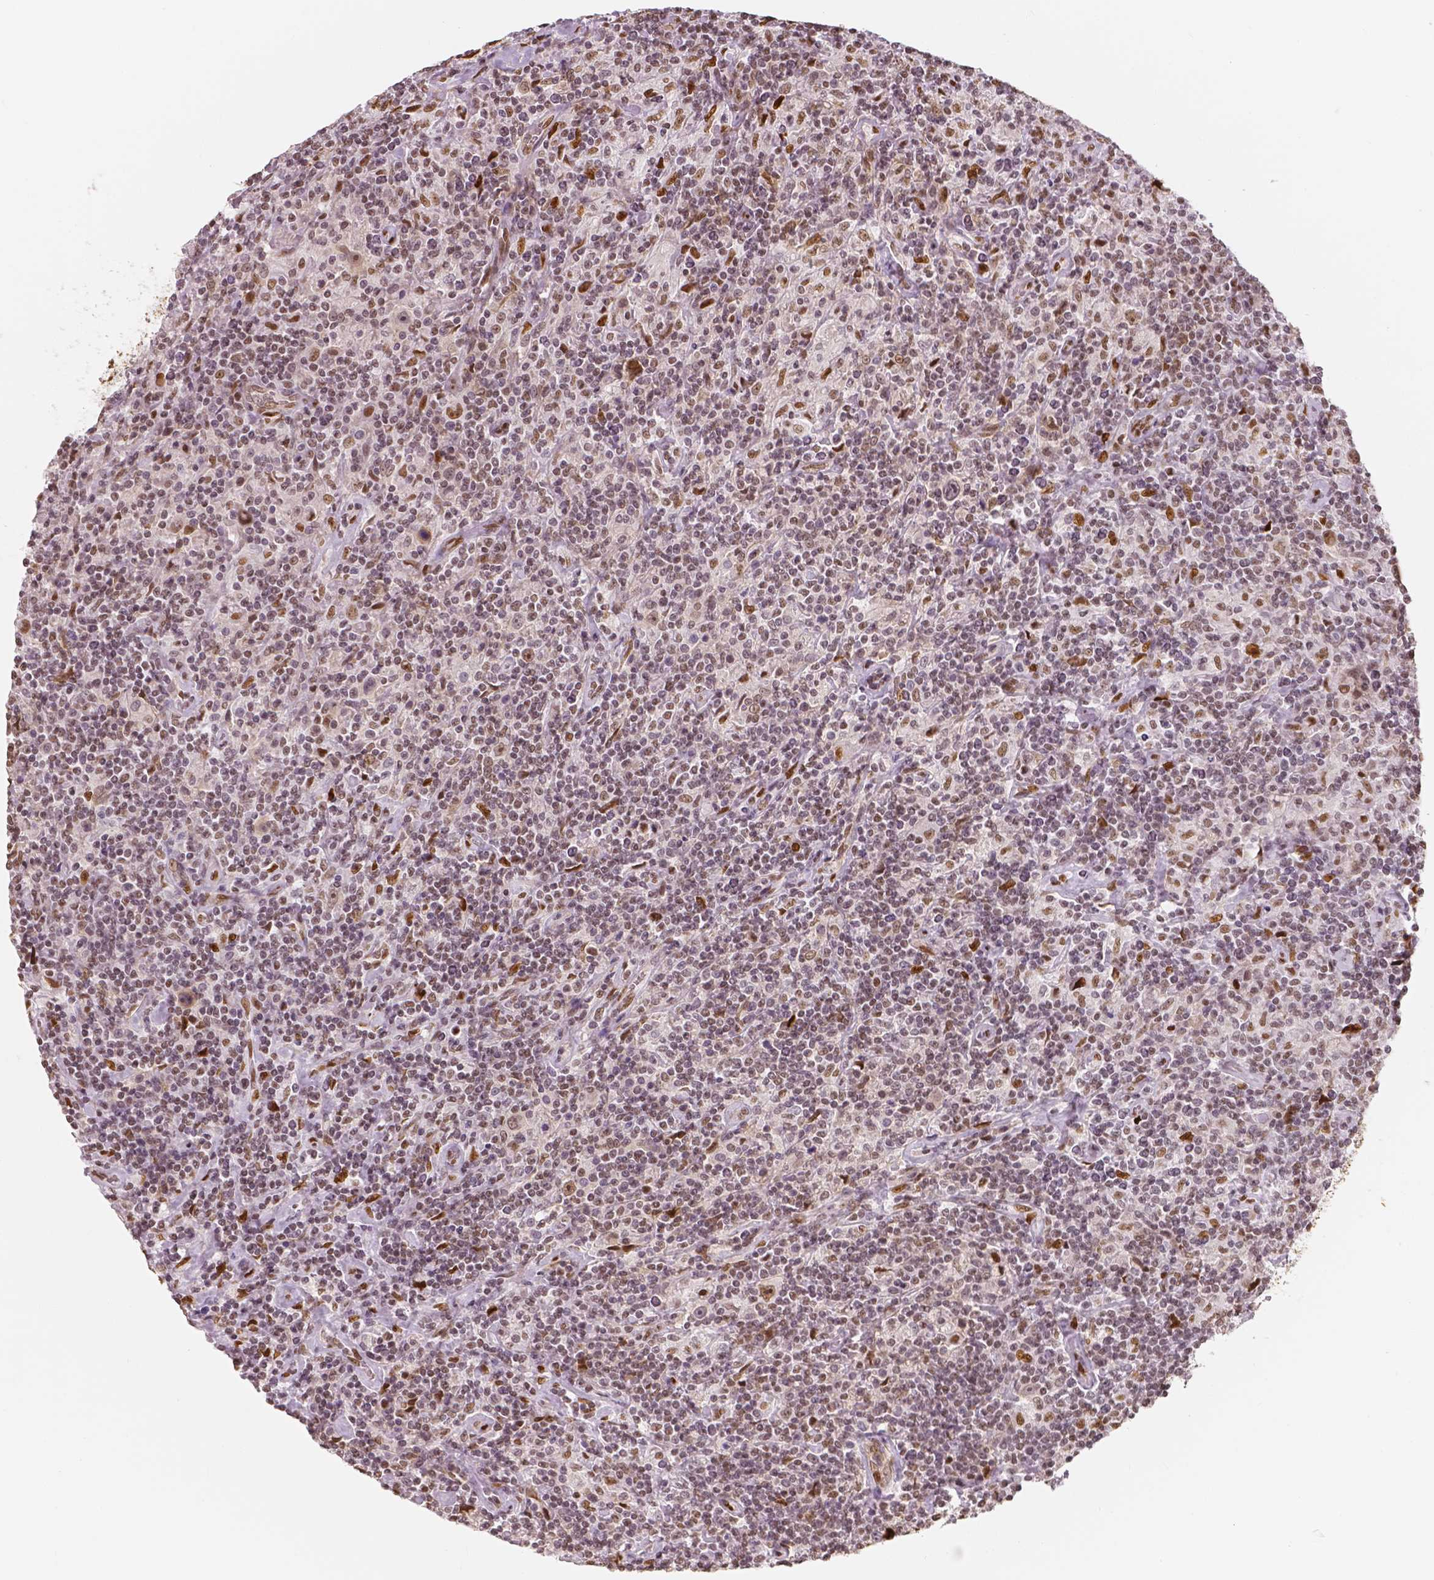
{"staining": {"intensity": "moderate", "quantity": ">75%", "location": "nuclear"}, "tissue": "lymphoma", "cell_type": "Tumor cells", "image_type": "cancer", "snomed": [{"axis": "morphology", "description": "Hodgkin's disease, NOS"}, {"axis": "topography", "description": "Lymph node"}], "caption": "Protein staining of lymphoma tissue displays moderate nuclear expression in approximately >75% of tumor cells. The staining was performed using DAB to visualize the protein expression in brown, while the nuclei were stained in blue with hematoxylin (Magnification: 20x).", "gene": "NUCKS1", "patient": {"sex": "male", "age": 70}}